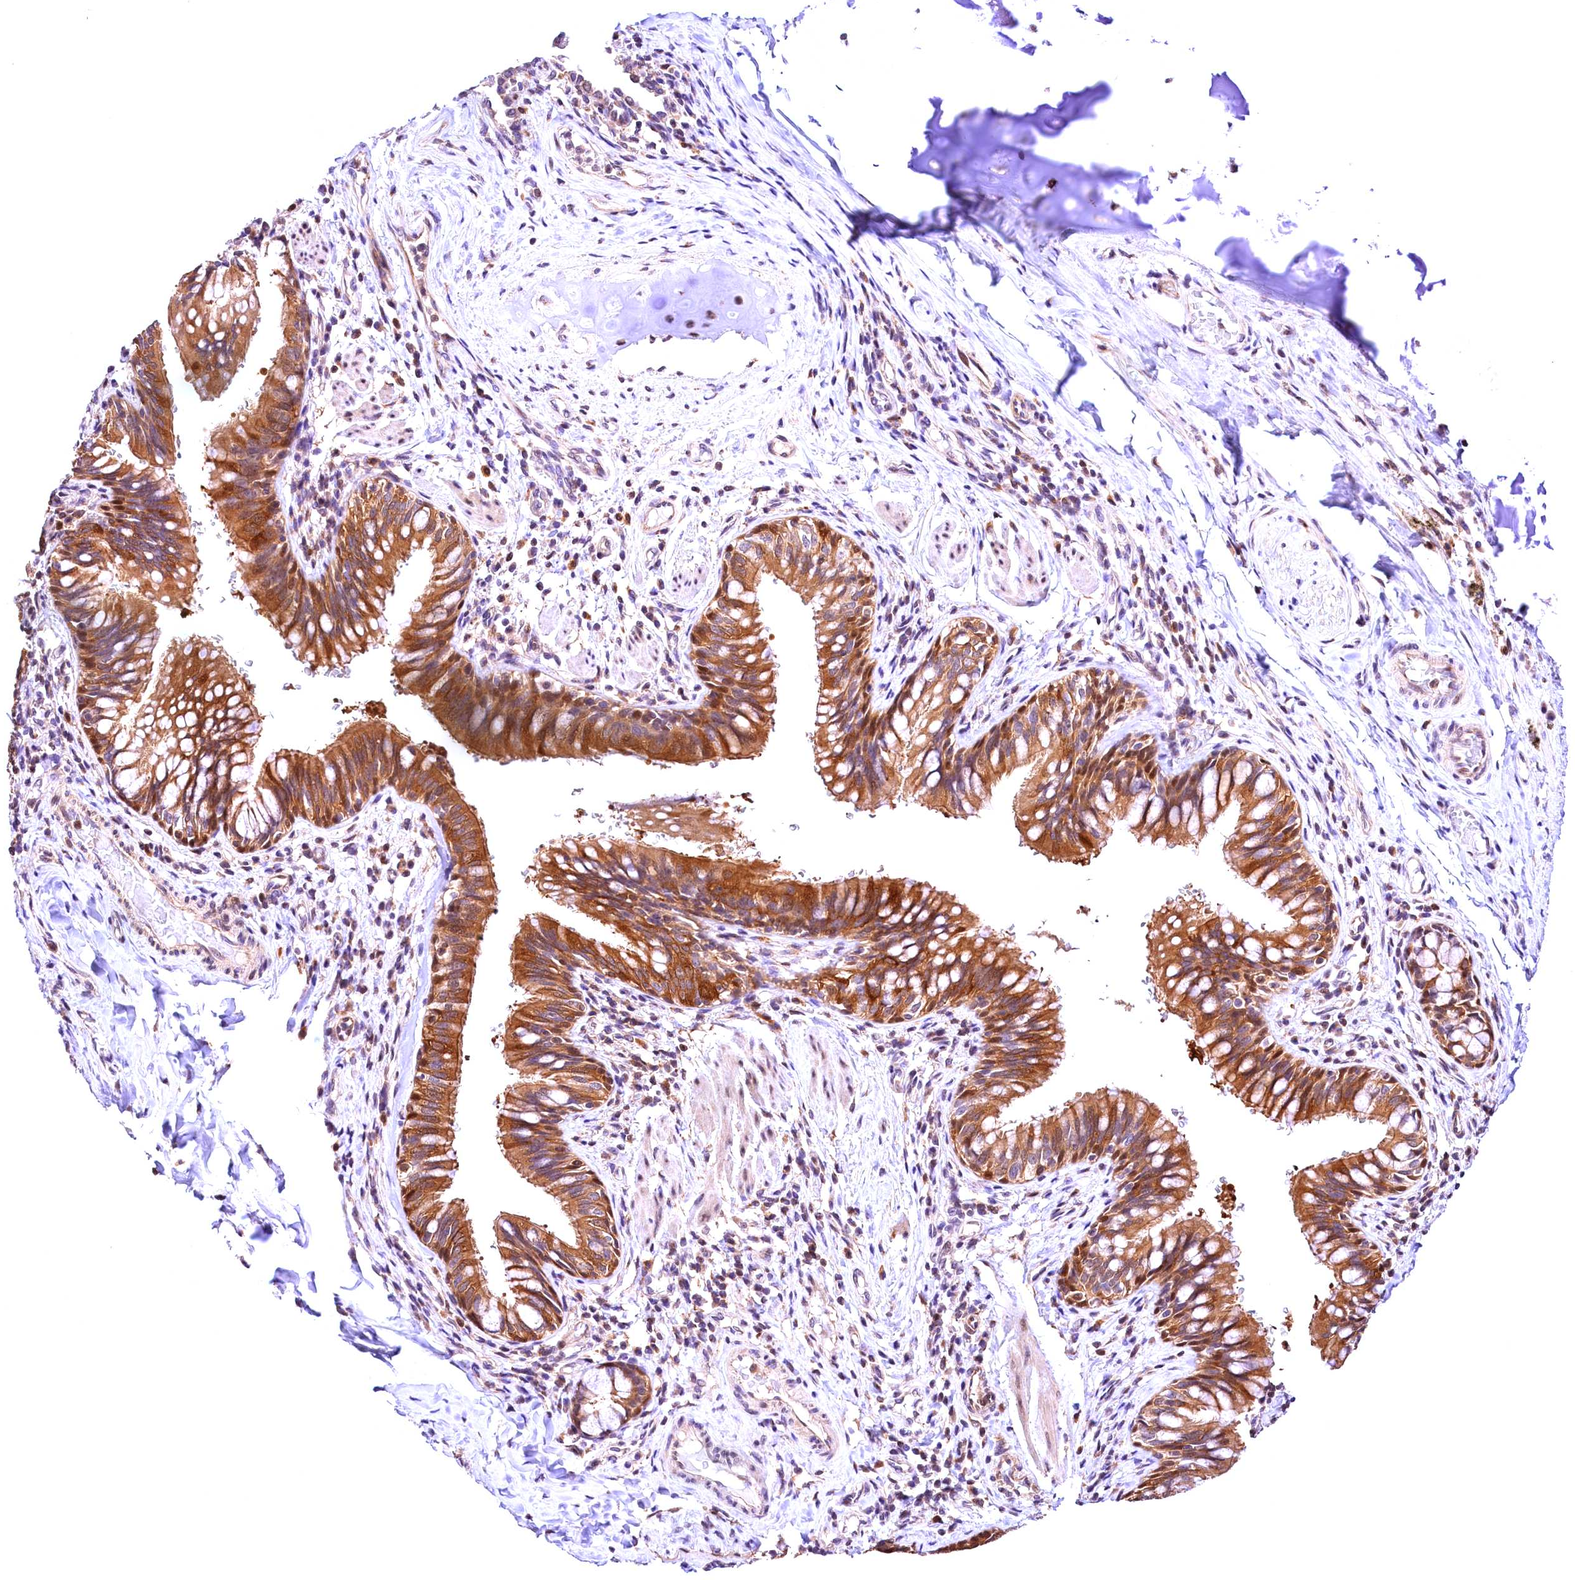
{"staining": {"intensity": "moderate", "quantity": ">75%", "location": "cytoplasmic/membranous"}, "tissue": "bronchus", "cell_type": "Respiratory epithelial cells", "image_type": "normal", "snomed": [{"axis": "morphology", "description": "Normal tissue, NOS"}, {"axis": "topography", "description": "Cartilage tissue"}, {"axis": "topography", "description": "Bronchus"}], "caption": "Immunohistochemistry (IHC) (DAB (3,3'-diaminobenzidine)) staining of unremarkable human bronchus displays moderate cytoplasmic/membranous protein positivity in approximately >75% of respiratory epithelial cells. Nuclei are stained in blue.", "gene": "CHORDC1", "patient": {"sex": "female", "age": 36}}